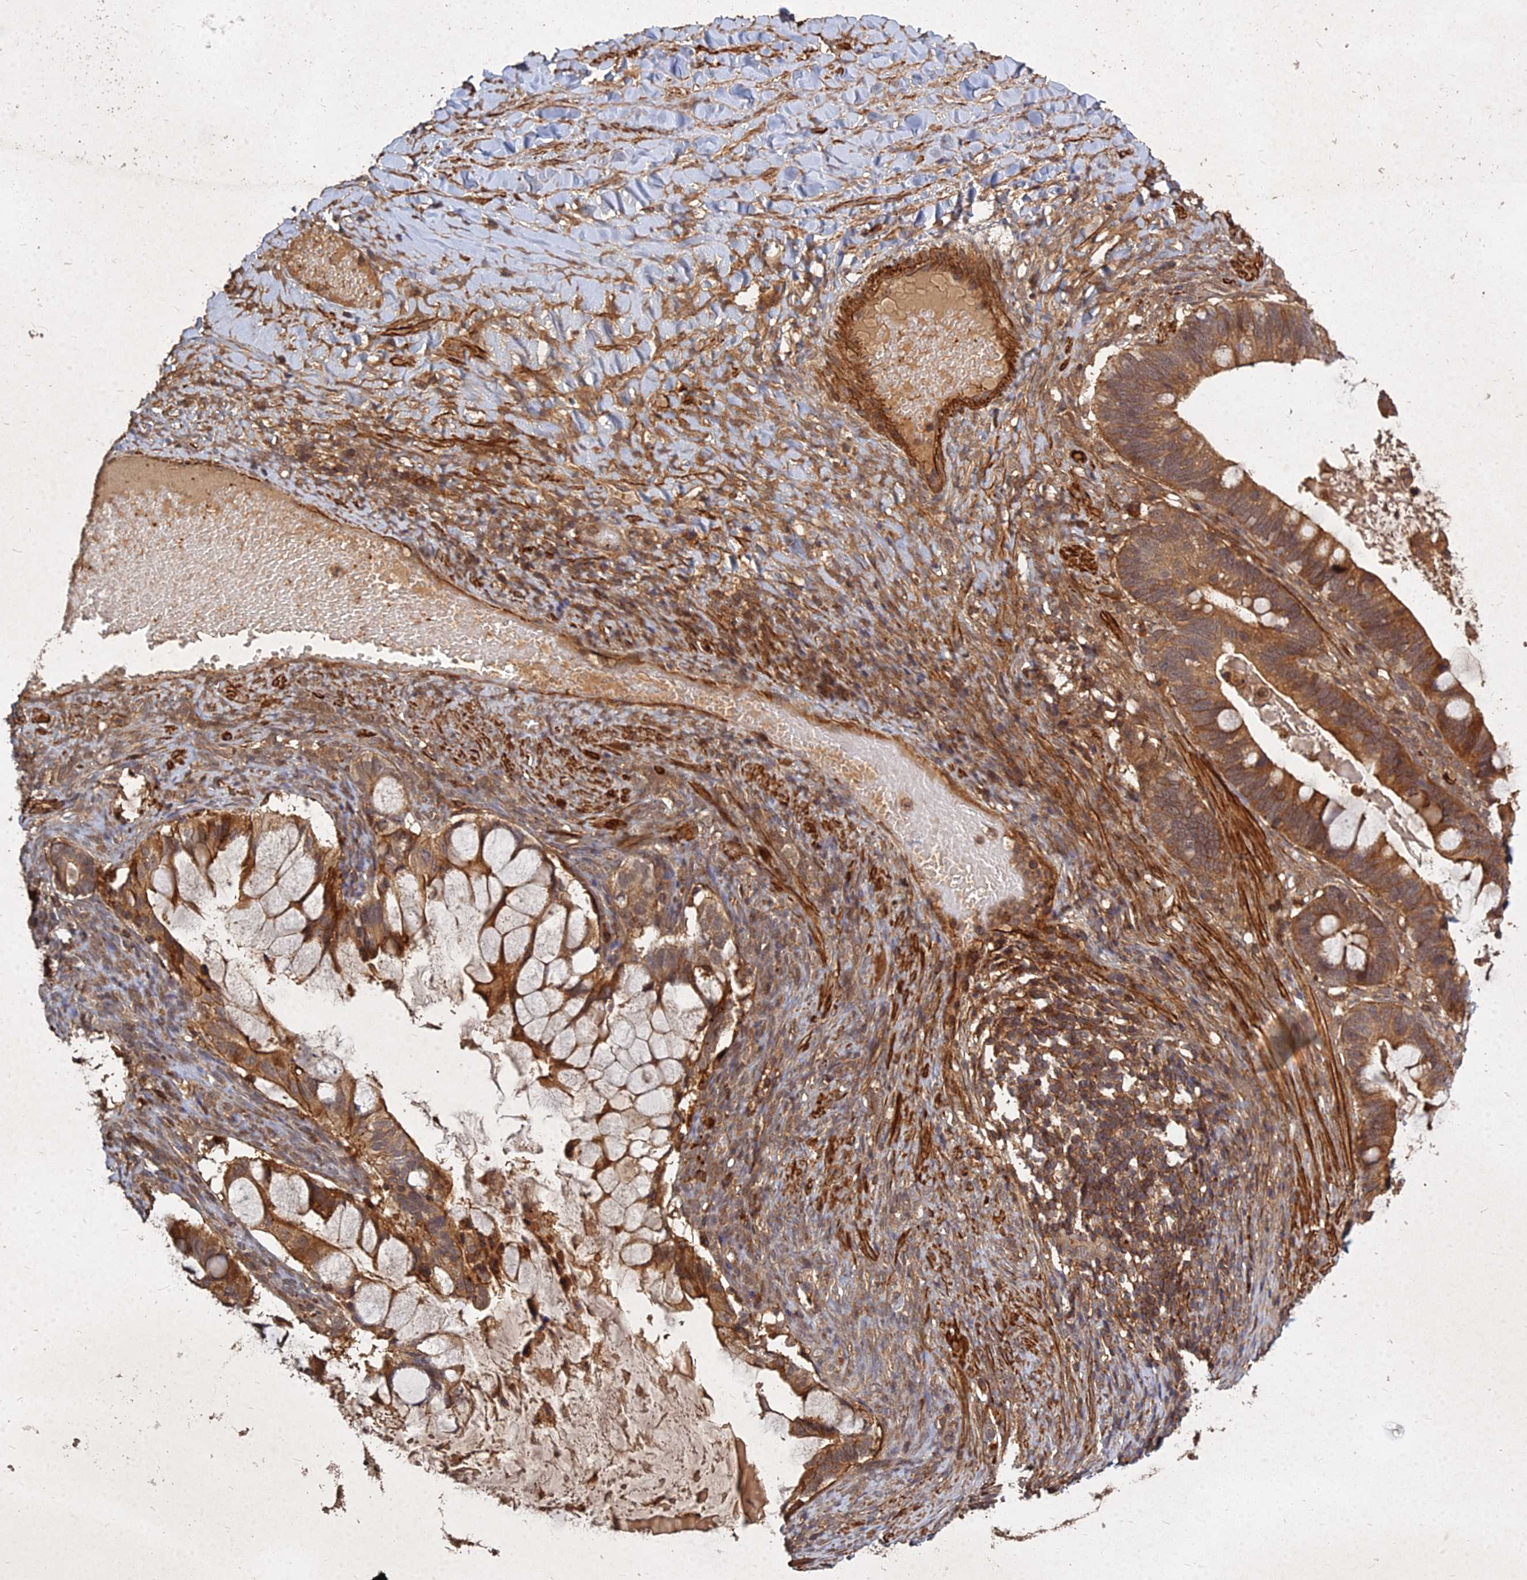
{"staining": {"intensity": "moderate", "quantity": ">75%", "location": "cytoplasmic/membranous"}, "tissue": "ovarian cancer", "cell_type": "Tumor cells", "image_type": "cancer", "snomed": [{"axis": "morphology", "description": "Cystadenocarcinoma, mucinous, NOS"}, {"axis": "topography", "description": "Ovary"}], "caption": "Immunohistochemical staining of human ovarian mucinous cystadenocarcinoma exhibits moderate cytoplasmic/membranous protein staining in about >75% of tumor cells. (Brightfield microscopy of DAB IHC at high magnification).", "gene": "UBE2W", "patient": {"sex": "female", "age": 61}}